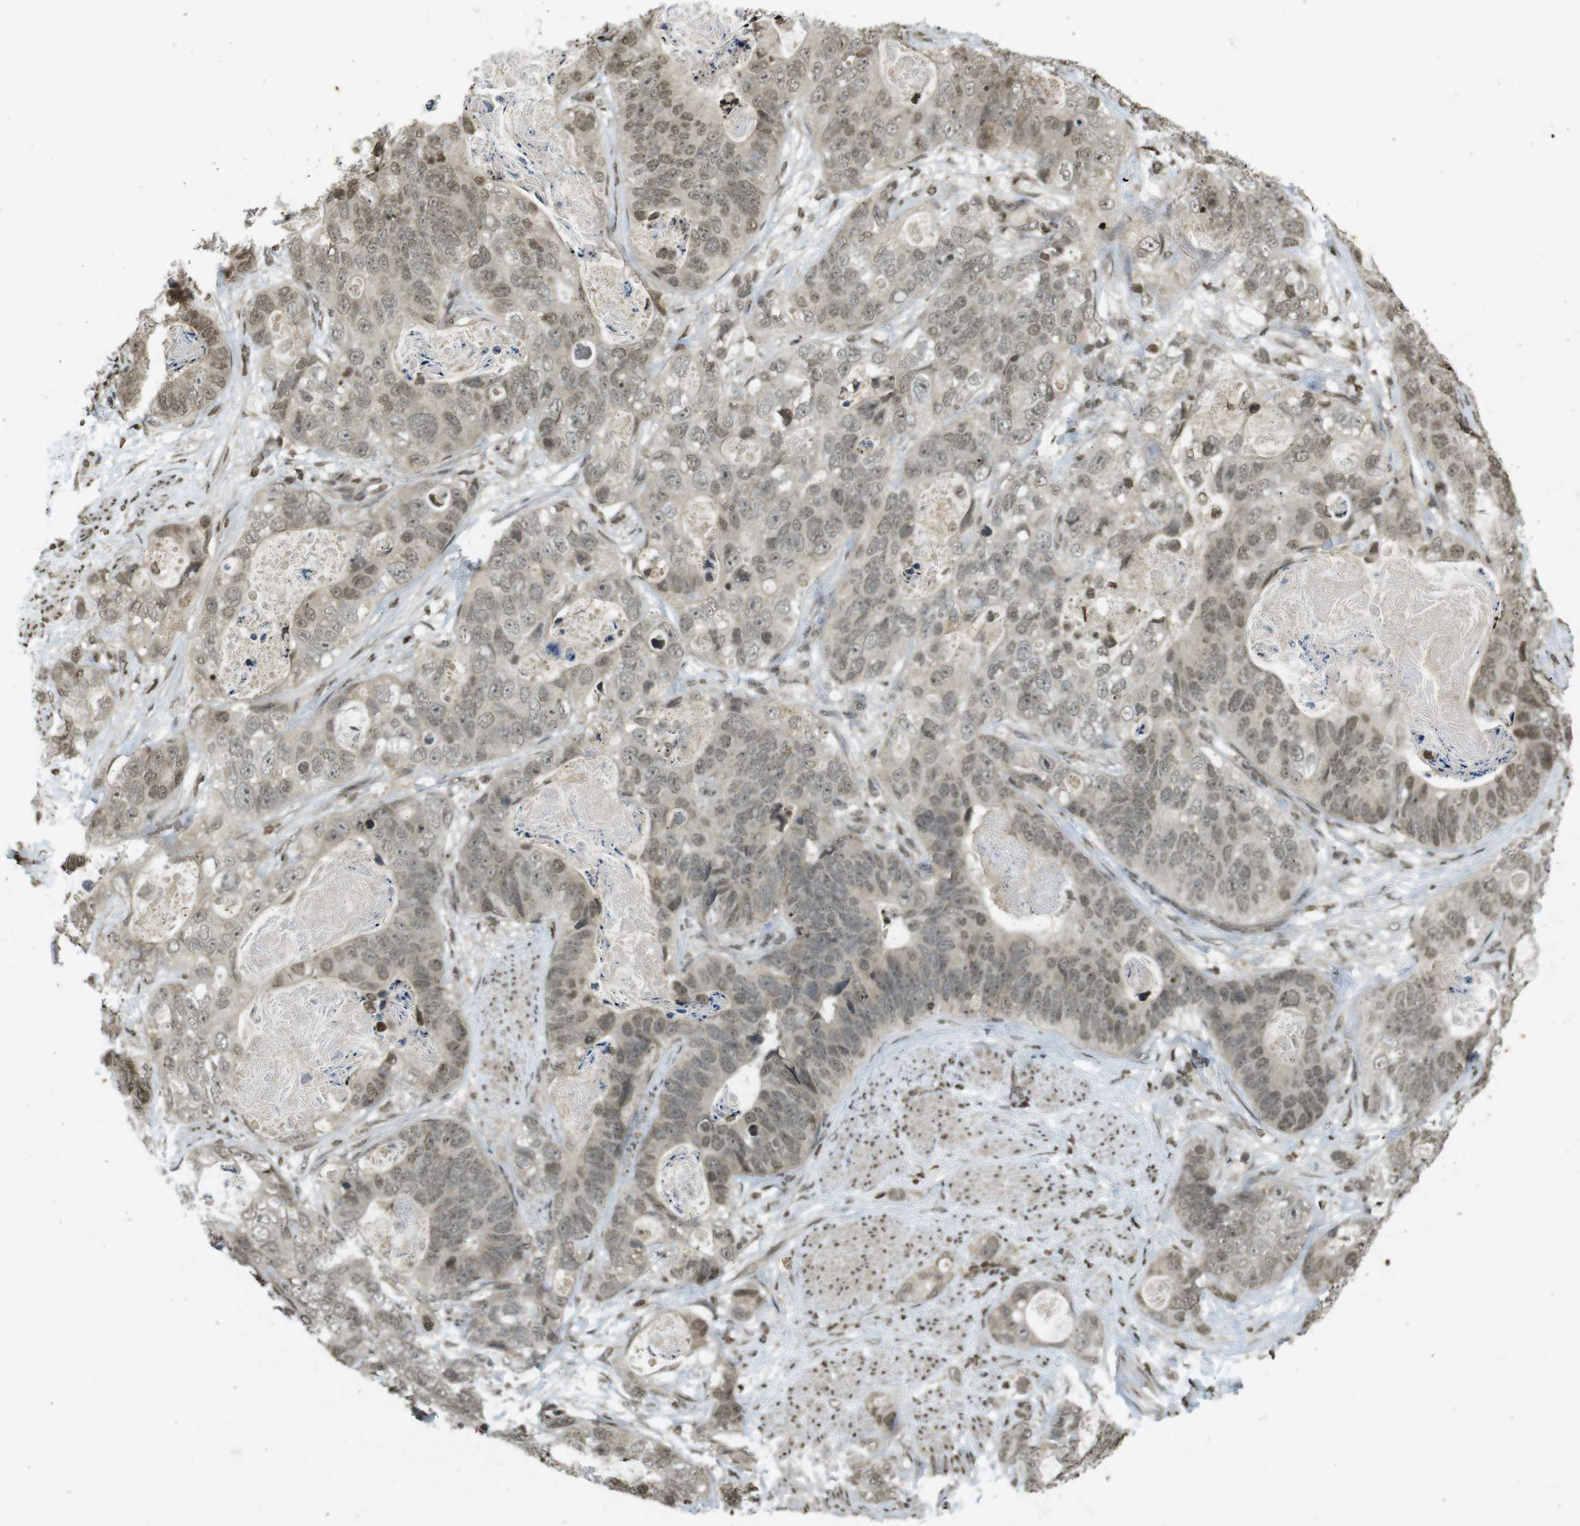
{"staining": {"intensity": "weak", "quantity": ">75%", "location": "nuclear"}, "tissue": "stomach cancer", "cell_type": "Tumor cells", "image_type": "cancer", "snomed": [{"axis": "morphology", "description": "Adenocarcinoma, NOS"}, {"axis": "topography", "description": "Stomach"}], "caption": "Protein positivity by IHC reveals weak nuclear expression in about >75% of tumor cells in stomach cancer.", "gene": "ORC4", "patient": {"sex": "female", "age": 89}}